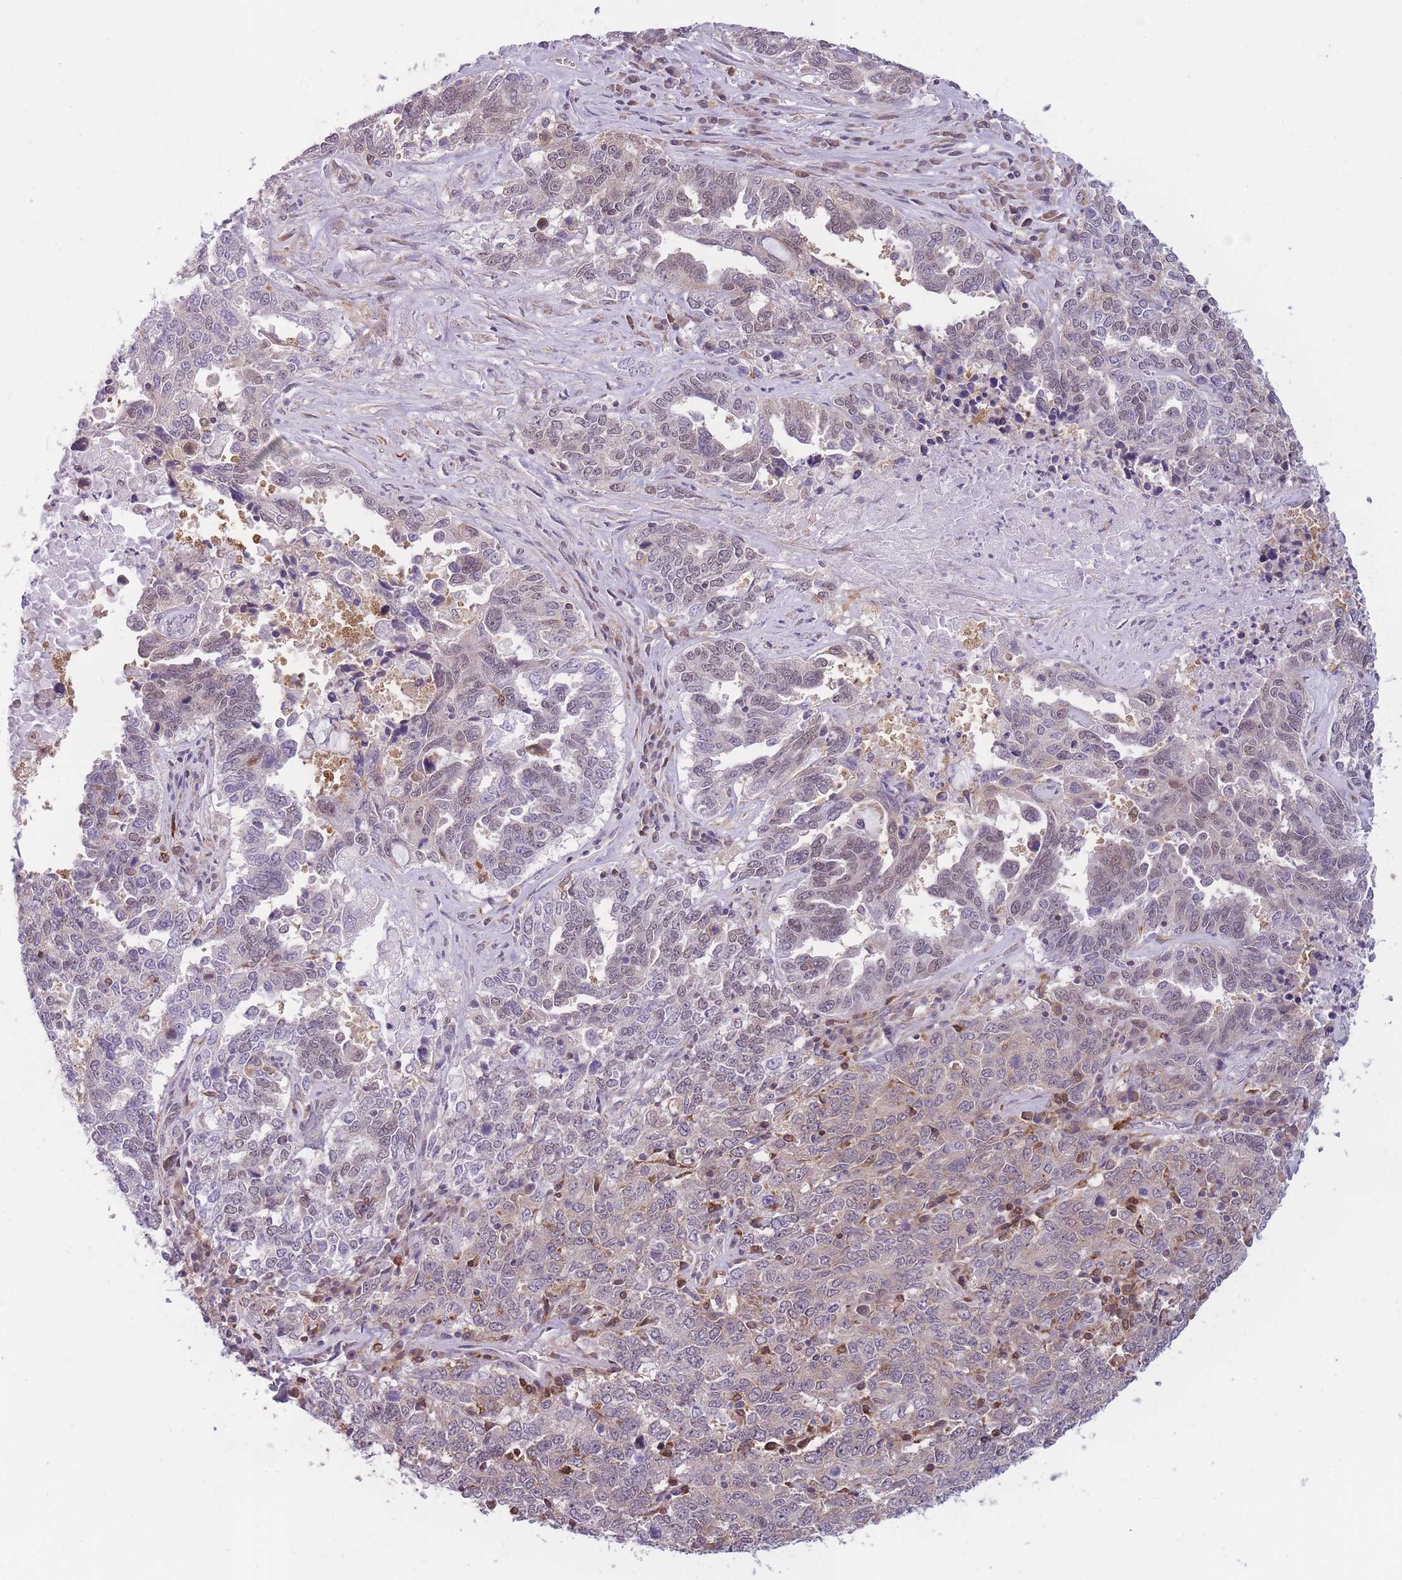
{"staining": {"intensity": "weak", "quantity": "25%-75%", "location": "cytoplasmic/membranous,nuclear"}, "tissue": "ovarian cancer", "cell_type": "Tumor cells", "image_type": "cancer", "snomed": [{"axis": "morphology", "description": "Carcinoma, endometroid"}, {"axis": "topography", "description": "Ovary"}], "caption": "Ovarian cancer (endometroid carcinoma) was stained to show a protein in brown. There is low levels of weak cytoplasmic/membranous and nuclear staining in approximately 25%-75% of tumor cells.", "gene": "TMEM121", "patient": {"sex": "female", "age": 62}}